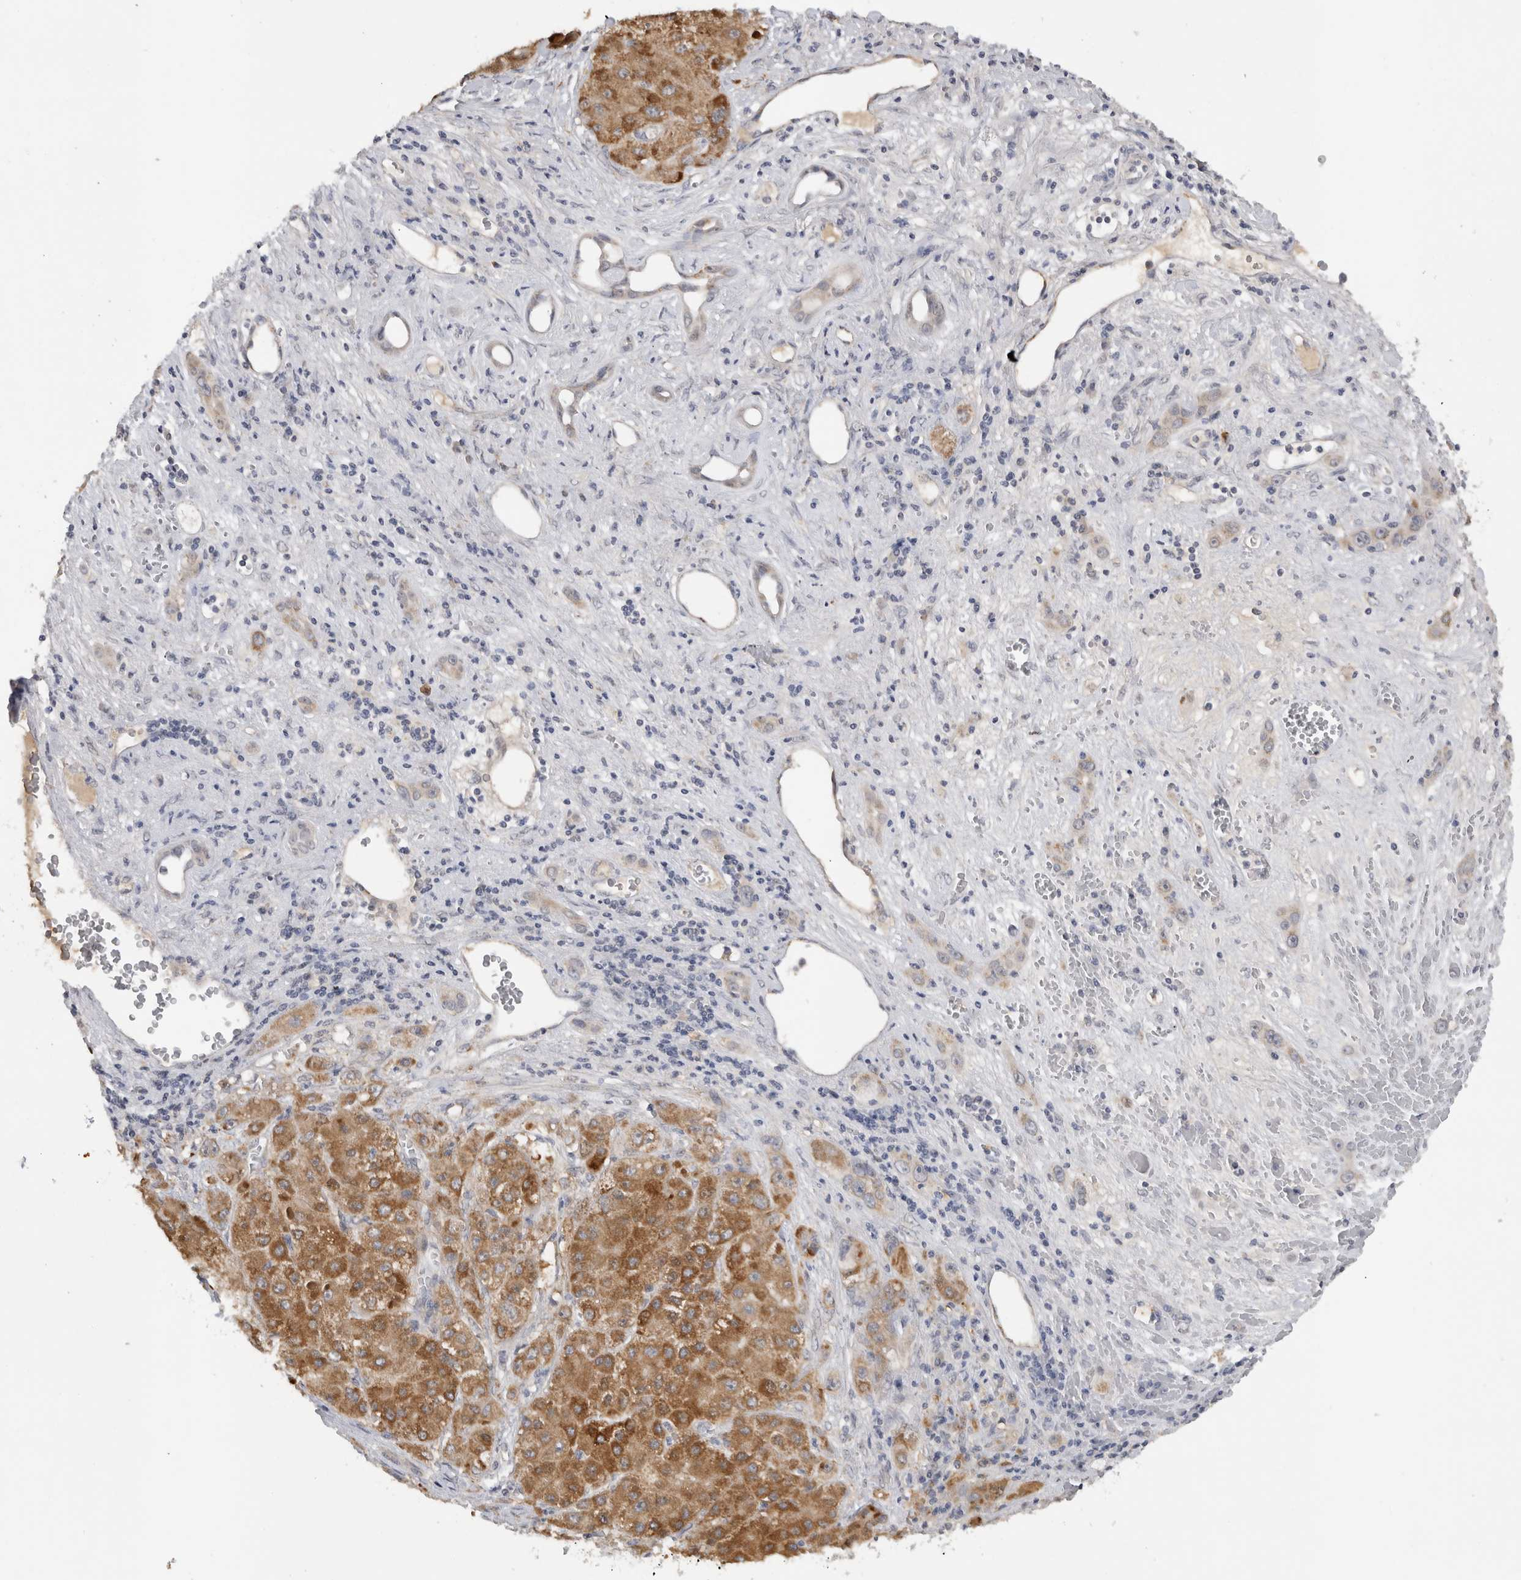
{"staining": {"intensity": "moderate", "quantity": ">75%", "location": "cytoplasmic/membranous"}, "tissue": "liver cancer", "cell_type": "Tumor cells", "image_type": "cancer", "snomed": [{"axis": "morphology", "description": "Carcinoma, Hepatocellular, NOS"}, {"axis": "topography", "description": "Liver"}], "caption": "Immunohistochemistry (IHC) (DAB) staining of liver hepatocellular carcinoma demonstrates moderate cytoplasmic/membranous protein staining in approximately >75% of tumor cells. The staining was performed using DAB, with brown indicating positive protein expression. Nuclei are stained blue with hematoxylin.", "gene": "DYRK2", "patient": {"sex": "female", "age": 73}}